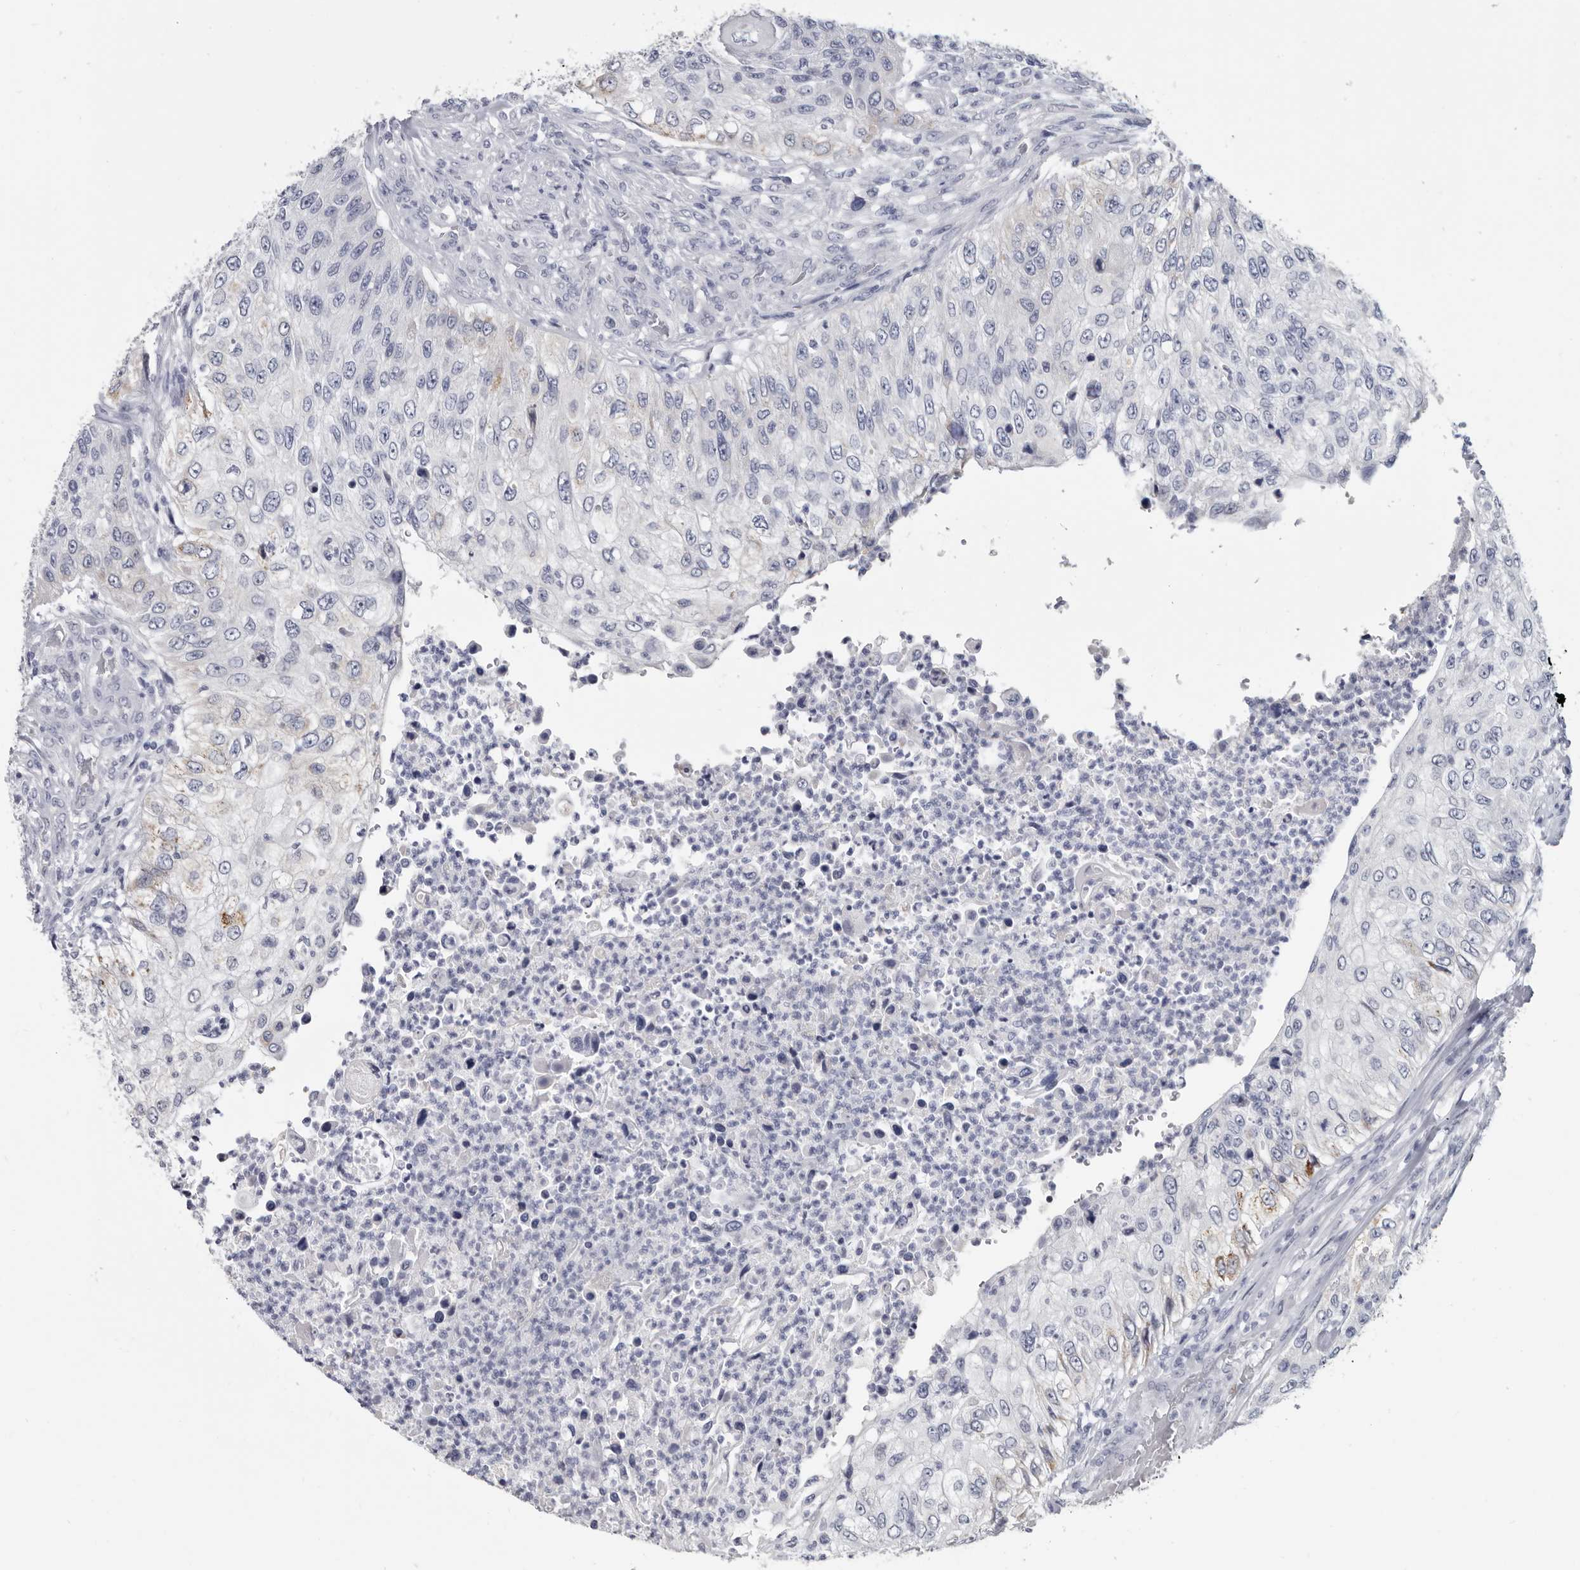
{"staining": {"intensity": "weak", "quantity": "<25%", "location": "cytoplasmic/membranous"}, "tissue": "urothelial cancer", "cell_type": "Tumor cells", "image_type": "cancer", "snomed": [{"axis": "morphology", "description": "Urothelial carcinoma, High grade"}, {"axis": "topography", "description": "Urinary bladder"}], "caption": "High power microscopy image of an immunohistochemistry (IHC) histopathology image of high-grade urothelial carcinoma, revealing no significant staining in tumor cells.", "gene": "WRAP73", "patient": {"sex": "female", "age": 60}}